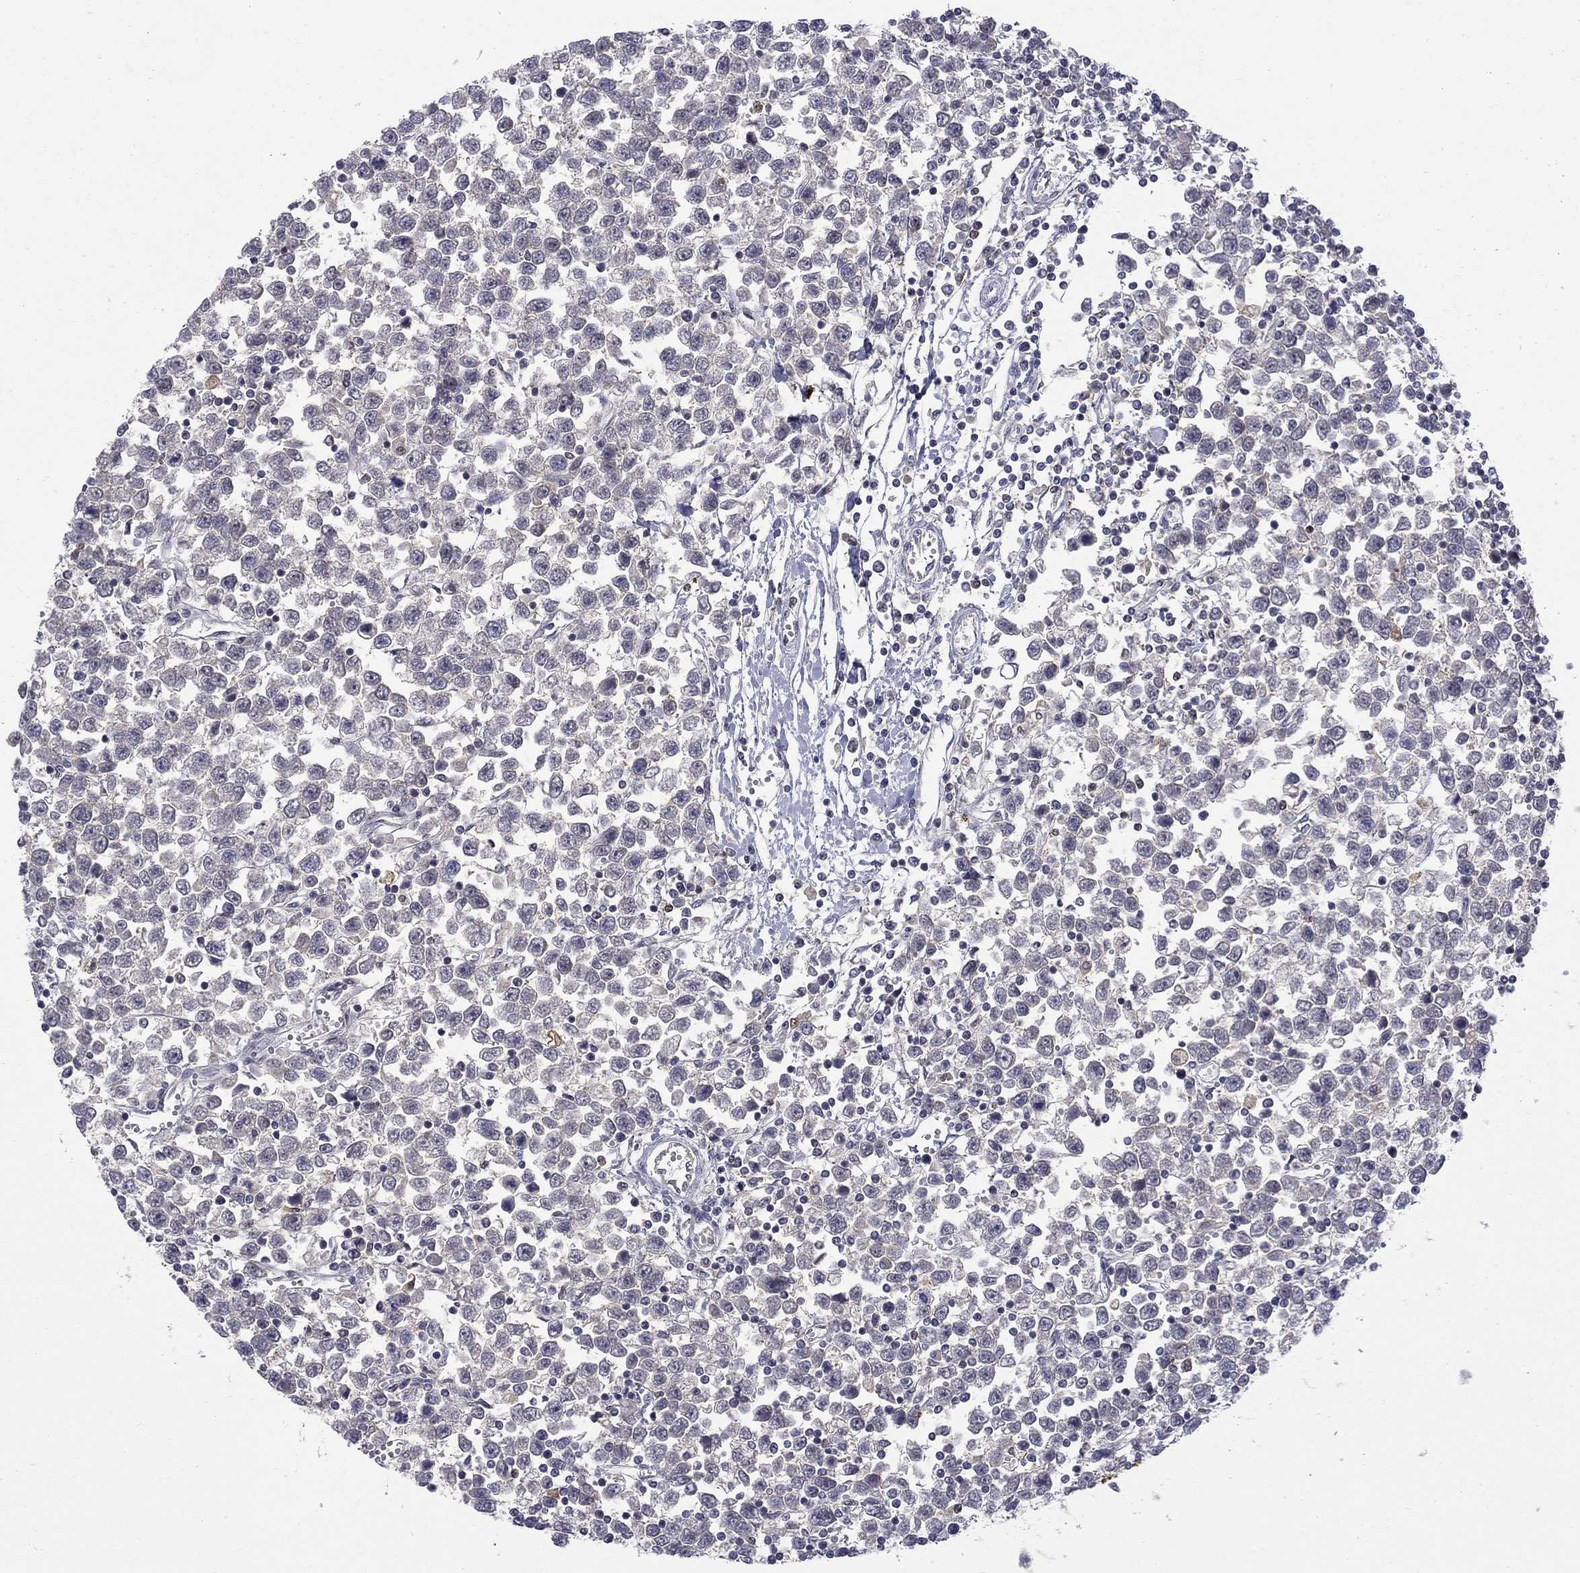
{"staining": {"intensity": "negative", "quantity": "none", "location": "none"}, "tissue": "testis cancer", "cell_type": "Tumor cells", "image_type": "cancer", "snomed": [{"axis": "morphology", "description": "Seminoma, NOS"}, {"axis": "topography", "description": "Testis"}], "caption": "Immunohistochemical staining of testis cancer (seminoma) shows no significant staining in tumor cells.", "gene": "PCBP3", "patient": {"sex": "male", "age": 34}}